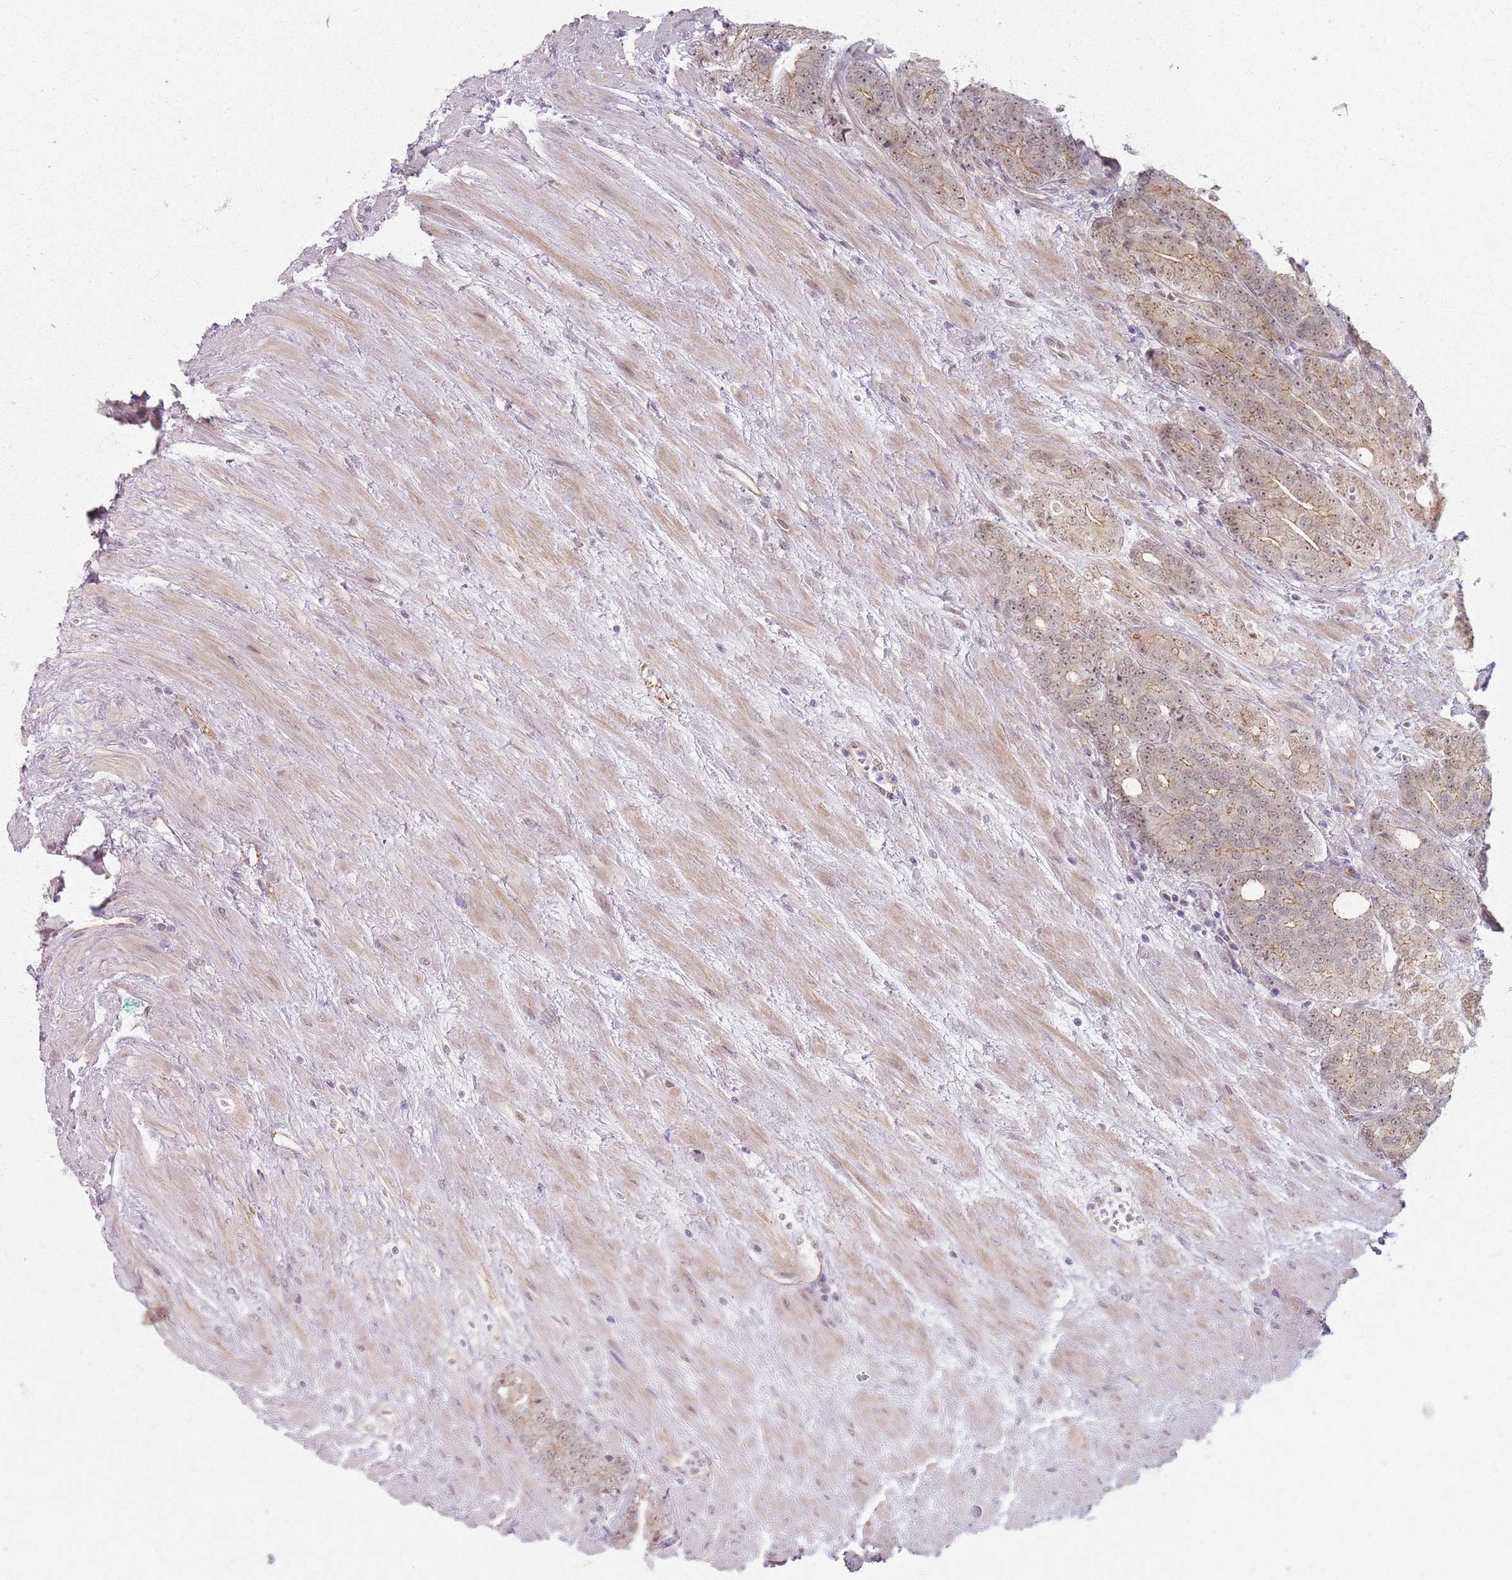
{"staining": {"intensity": "weak", "quantity": "25%-75%", "location": "cytoplasmic/membranous,nuclear"}, "tissue": "prostate cancer", "cell_type": "Tumor cells", "image_type": "cancer", "snomed": [{"axis": "morphology", "description": "Adenocarcinoma, High grade"}, {"axis": "topography", "description": "Prostate"}], "caption": "Adenocarcinoma (high-grade) (prostate) stained with a brown dye reveals weak cytoplasmic/membranous and nuclear positive staining in about 25%-75% of tumor cells.", "gene": "KCNA5", "patient": {"sex": "male", "age": 64}}